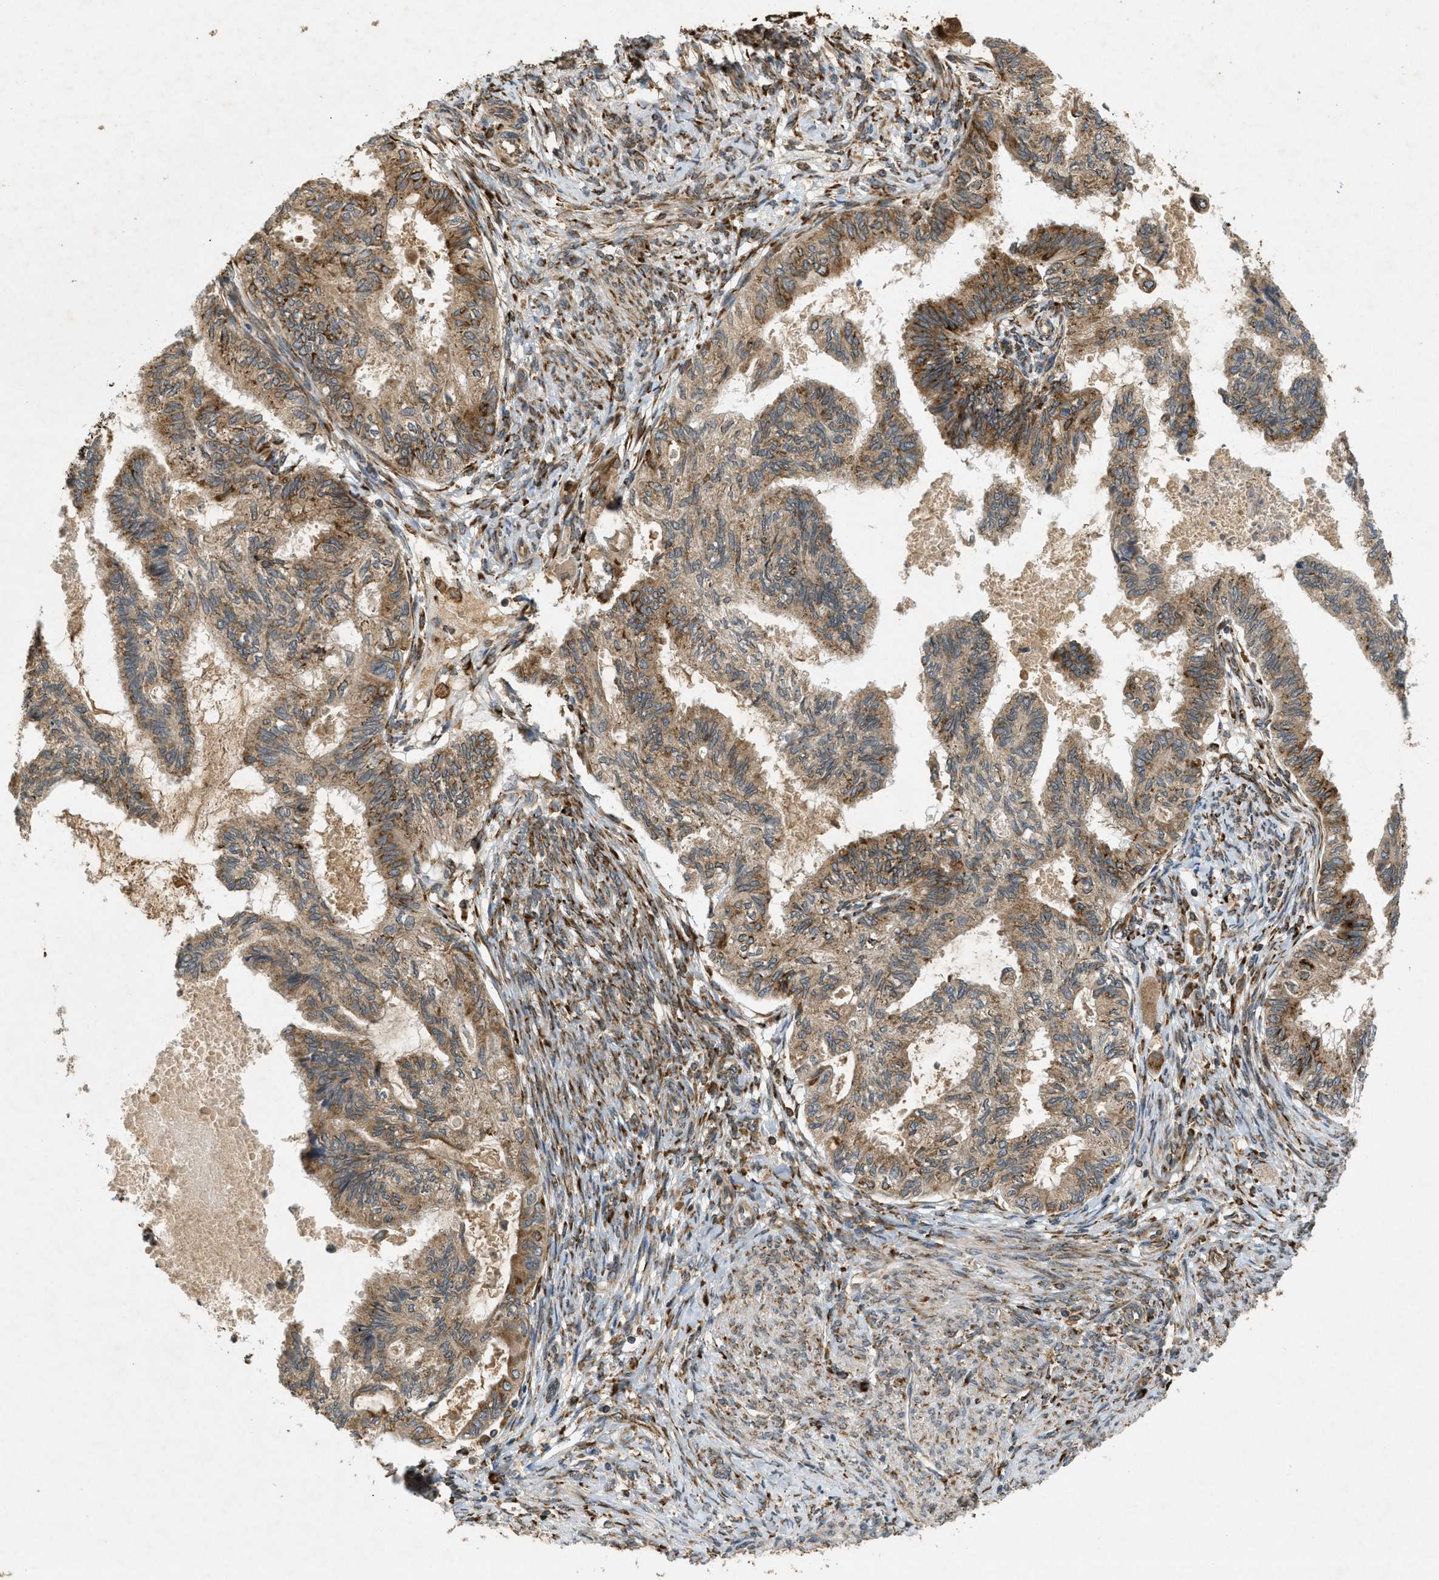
{"staining": {"intensity": "moderate", "quantity": ">75%", "location": "cytoplasmic/membranous"}, "tissue": "cervical cancer", "cell_type": "Tumor cells", "image_type": "cancer", "snomed": [{"axis": "morphology", "description": "Normal tissue, NOS"}, {"axis": "morphology", "description": "Adenocarcinoma, NOS"}, {"axis": "topography", "description": "Cervix"}, {"axis": "topography", "description": "Endometrium"}], "caption": "Moderate cytoplasmic/membranous positivity for a protein is seen in about >75% of tumor cells of cervical cancer using immunohistochemistry (IHC).", "gene": "PCDH18", "patient": {"sex": "female", "age": 86}}